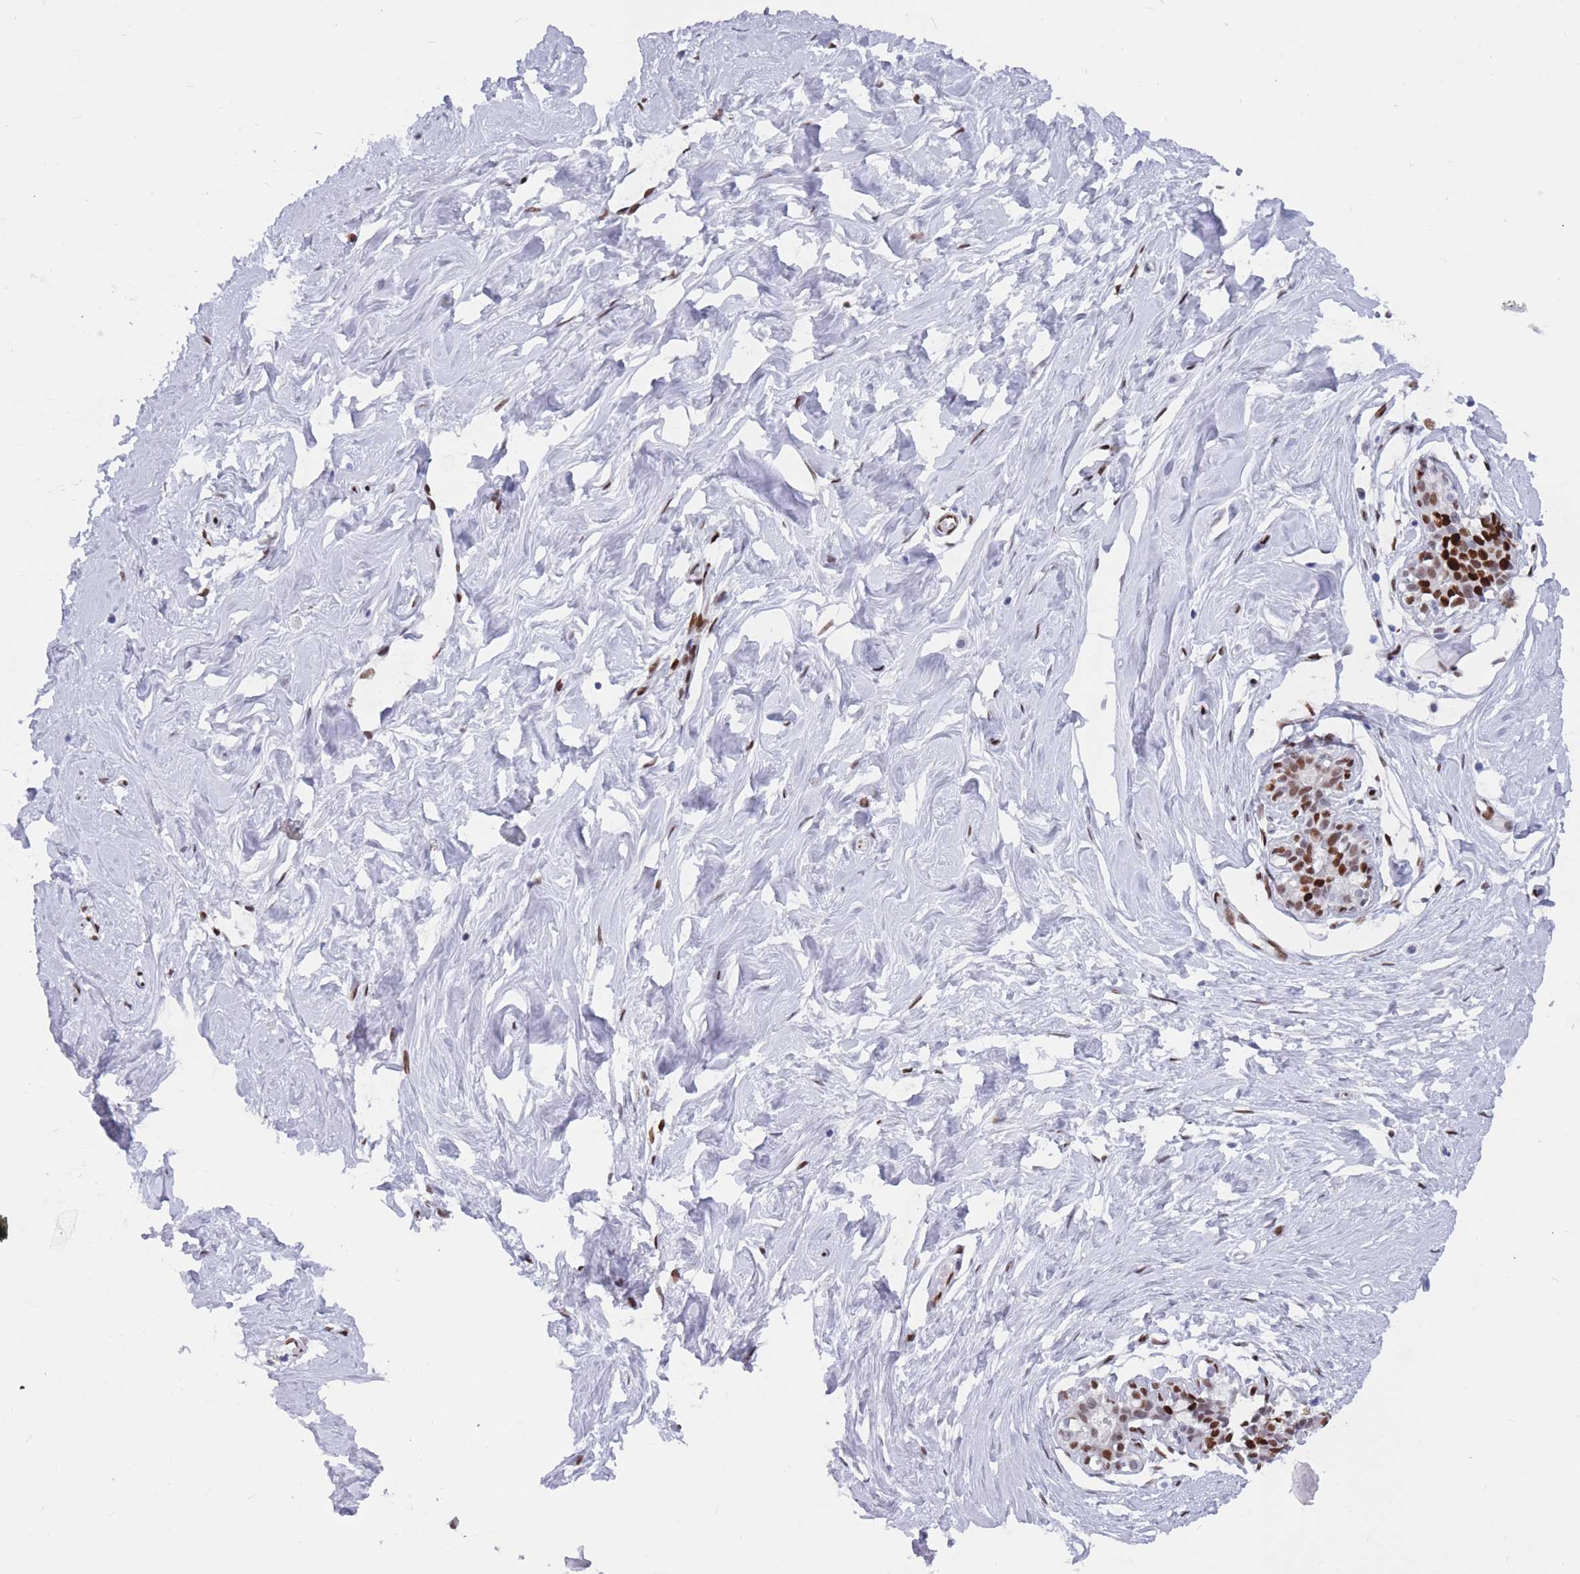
{"staining": {"intensity": "negative", "quantity": "none", "location": "none"}, "tissue": "breast", "cell_type": "Adipocytes", "image_type": "normal", "snomed": [{"axis": "morphology", "description": "Normal tissue, NOS"}, {"axis": "morphology", "description": "Adenoma, NOS"}, {"axis": "topography", "description": "Breast"}], "caption": "An immunohistochemistry (IHC) histopathology image of unremarkable breast is shown. There is no staining in adipocytes of breast. The staining is performed using DAB (3,3'-diaminobenzidine) brown chromogen with nuclei counter-stained in using hematoxylin.", "gene": "NASP", "patient": {"sex": "female", "age": 23}}